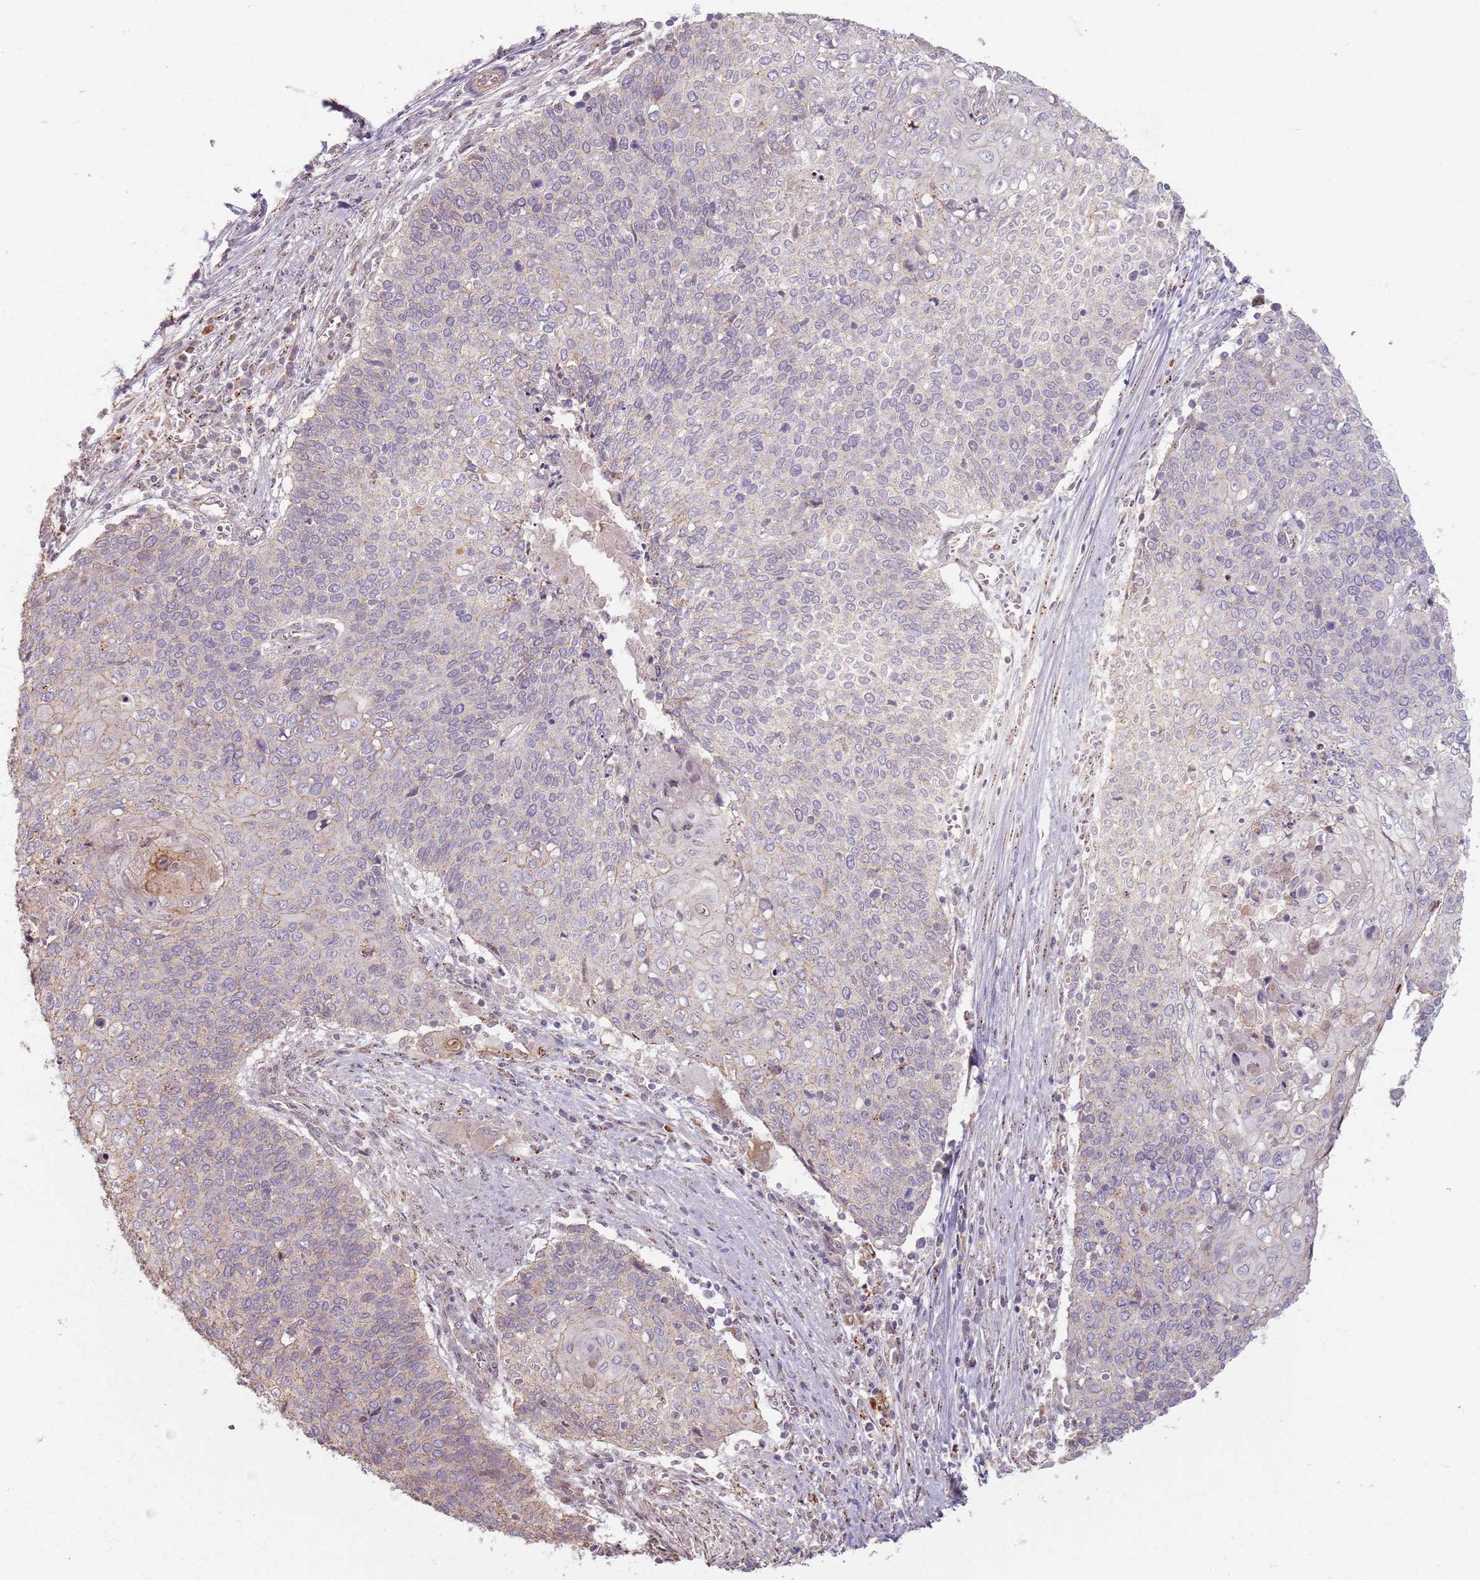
{"staining": {"intensity": "negative", "quantity": "none", "location": "none"}, "tissue": "cervical cancer", "cell_type": "Tumor cells", "image_type": "cancer", "snomed": [{"axis": "morphology", "description": "Squamous cell carcinoma, NOS"}, {"axis": "topography", "description": "Cervix"}], "caption": "IHC histopathology image of neoplastic tissue: human cervical cancer stained with DAB (3,3'-diaminobenzidine) reveals no significant protein expression in tumor cells.", "gene": "KCNA5", "patient": {"sex": "female", "age": 39}}